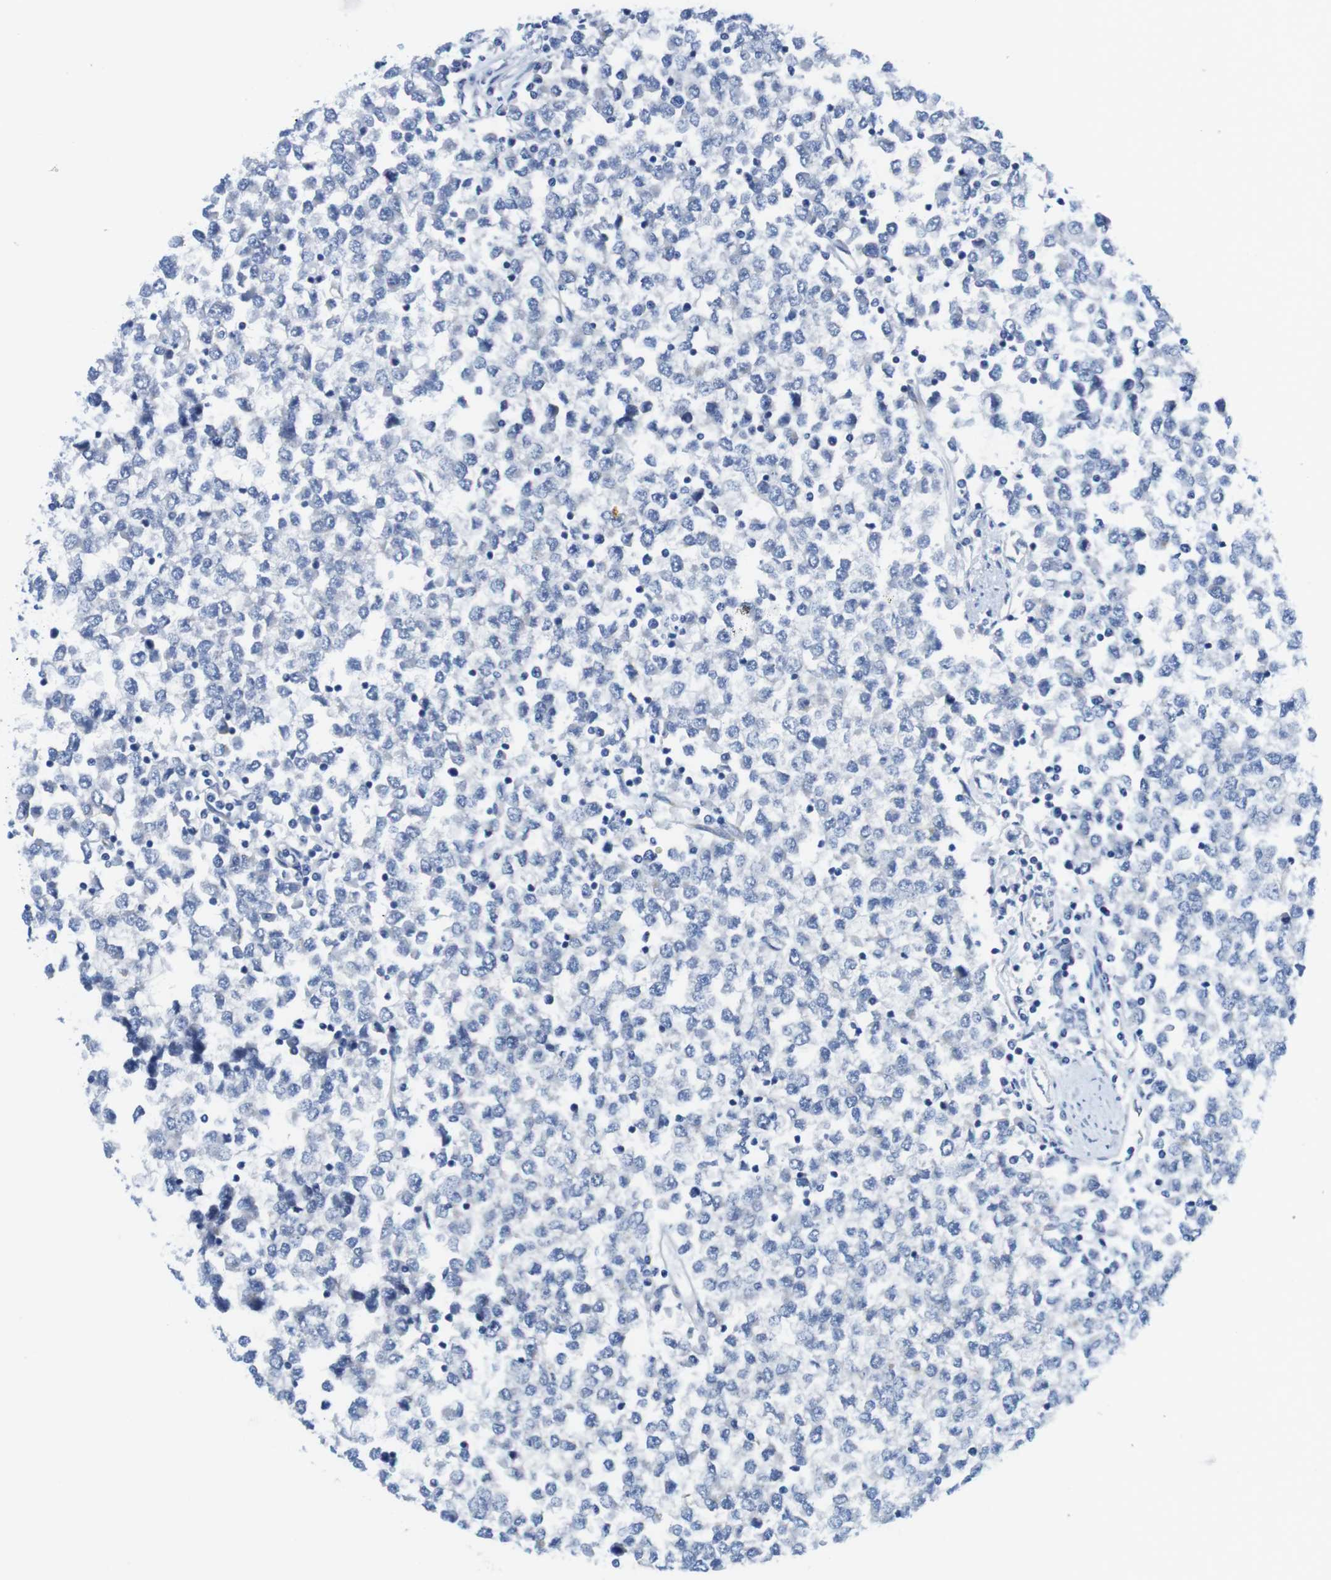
{"staining": {"intensity": "negative", "quantity": "none", "location": "none"}, "tissue": "testis cancer", "cell_type": "Tumor cells", "image_type": "cancer", "snomed": [{"axis": "morphology", "description": "Seminoma, NOS"}, {"axis": "topography", "description": "Testis"}], "caption": "Testis cancer (seminoma) stained for a protein using IHC shows no staining tumor cells.", "gene": "CDH8", "patient": {"sex": "male", "age": 65}}